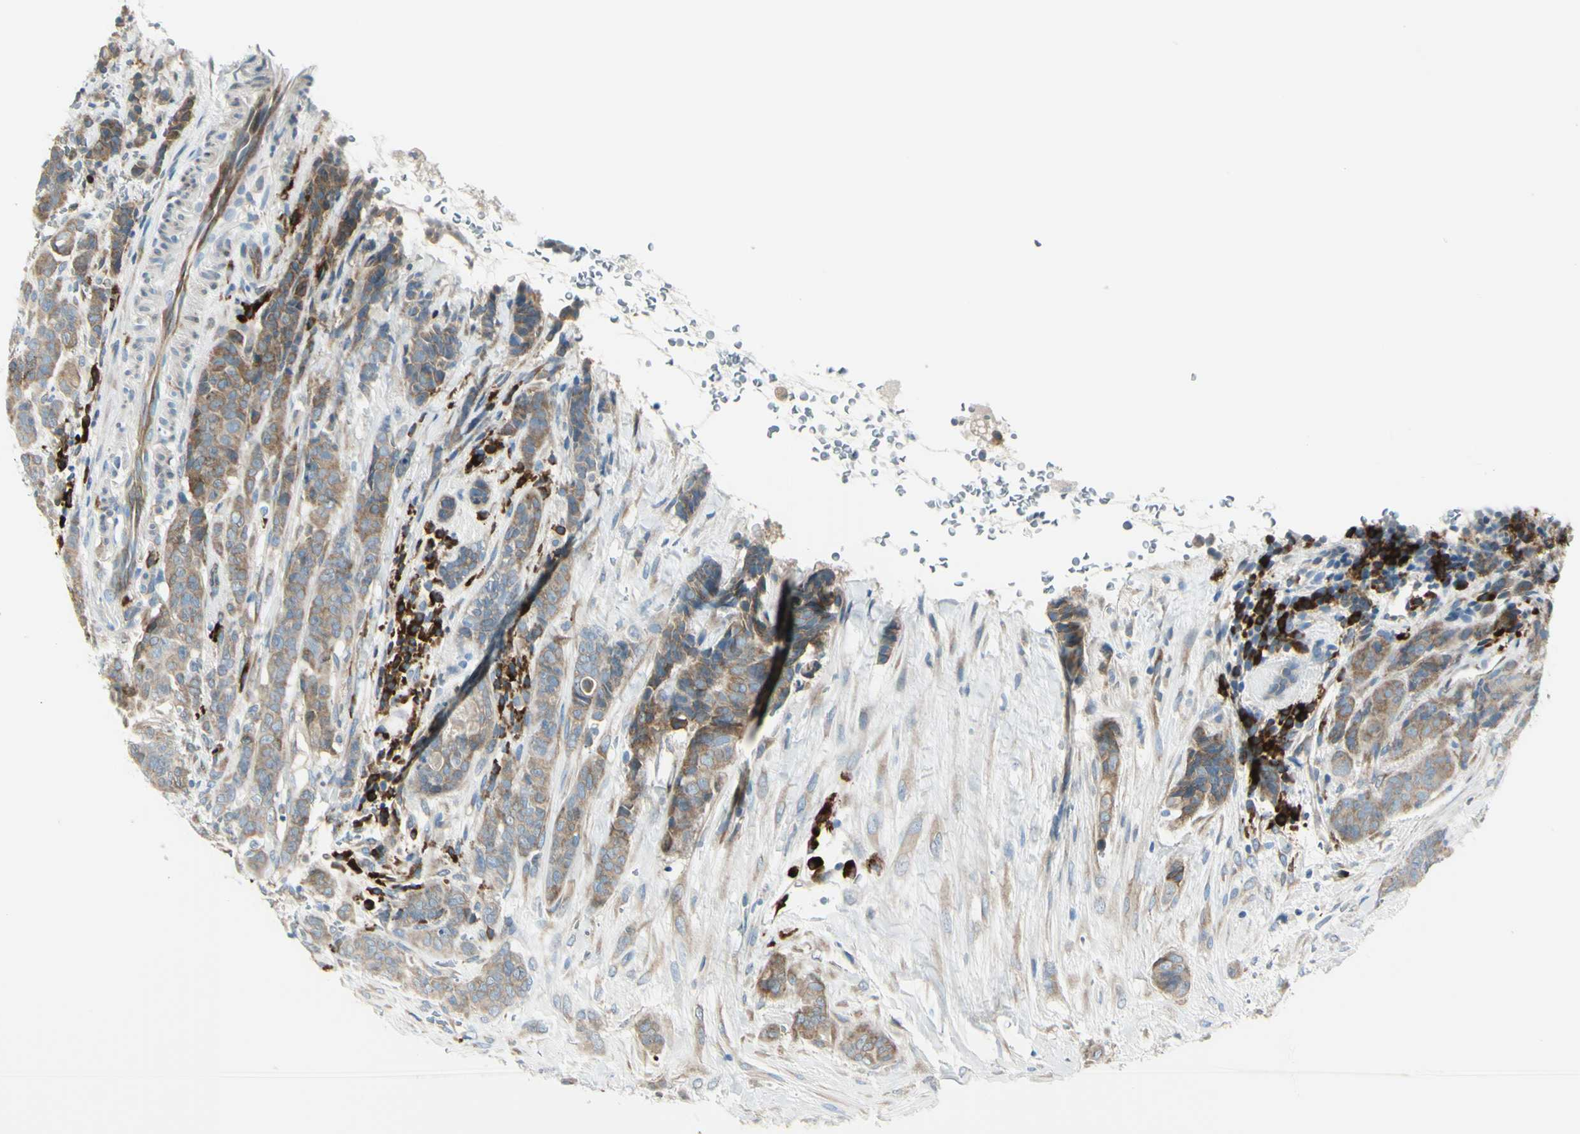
{"staining": {"intensity": "moderate", "quantity": ">75%", "location": "cytoplasmic/membranous"}, "tissue": "breast cancer", "cell_type": "Tumor cells", "image_type": "cancer", "snomed": [{"axis": "morphology", "description": "Duct carcinoma"}, {"axis": "topography", "description": "Breast"}], "caption": "Immunohistochemistry (IHC) of human breast cancer exhibits medium levels of moderate cytoplasmic/membranous staining in about >75% of tumor cells.", "gene": "SELENOS", "patient": {"sex": "female", "age": 40}}